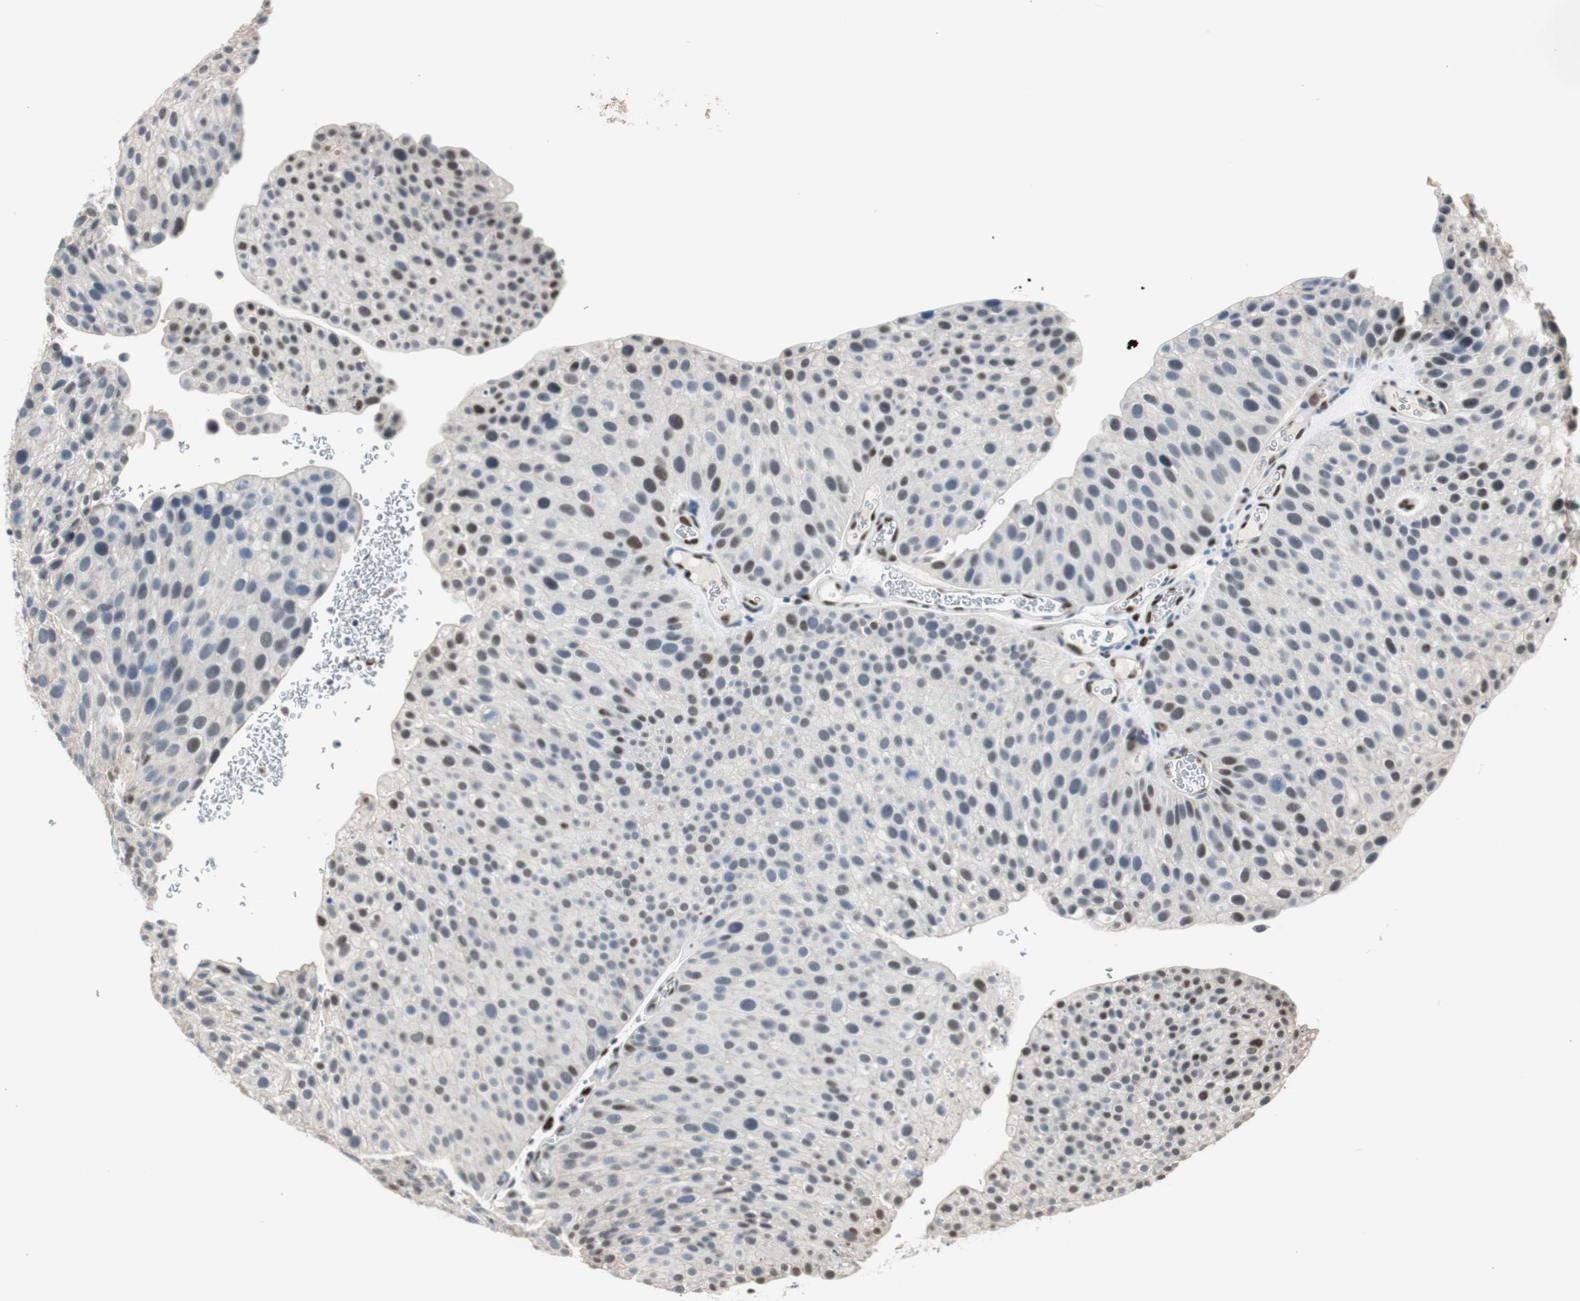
{"staining": {"intensity": "weak", "quantity": "<25%", "location": "nuclear"}, "tissue": "urothelial cancer", "cell_type": "Tumor cells", "image_type": "cancer", "snomed": [{"axis": "morphology", "description": "Urothelial carcinoma, Low grade"}, {"axis": "topography", "description": "Smooth muscle"}, {"axis": "topography", "description": "Urinary bladder"}], "caption": "IHC micrograph of urothelial cancer stained for a protein (brown), which exhibits no positivity in tumor cells.", "gene": "PML", "patient": {"sex": "male", "age": 60}}